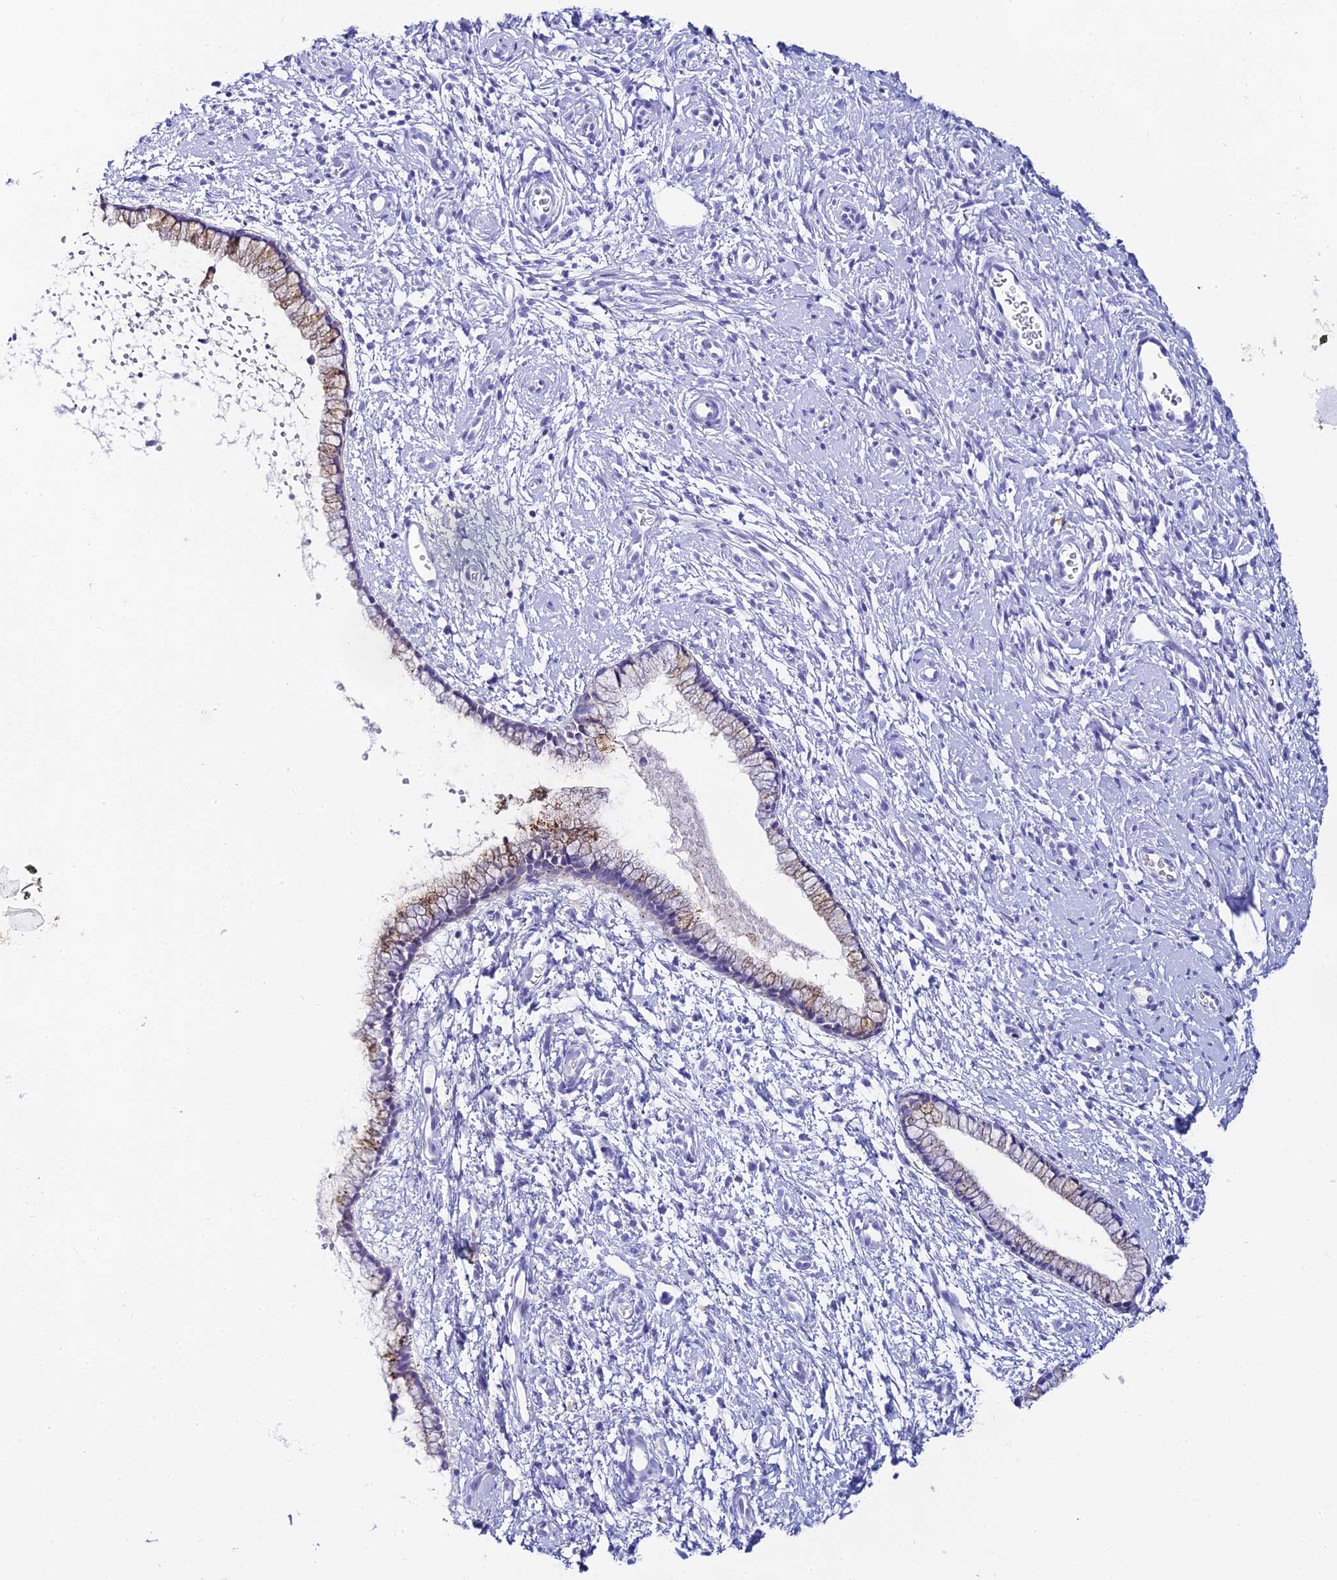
{"staining": {"intensity": "moderate", "quantity": "<25%", "location": "cytoplasmic/membranous"}, "tissue": "cervix", "cell_type": "Glandular cells", "image_type": "normal", "snomed": [{"axis": "morphology", "description": "Normal tissue, NOS"}, {"axis": "topography", "description": "Cervix"}], "caption": "About <25% of glandular cells in benign cervix demonstrate moderate cytoplasmic/membranous protein positivity as visualized by brown immunohistochemical staining.", "gene": "C12orf29", "patient": {"sex": "female", "age": 57}}